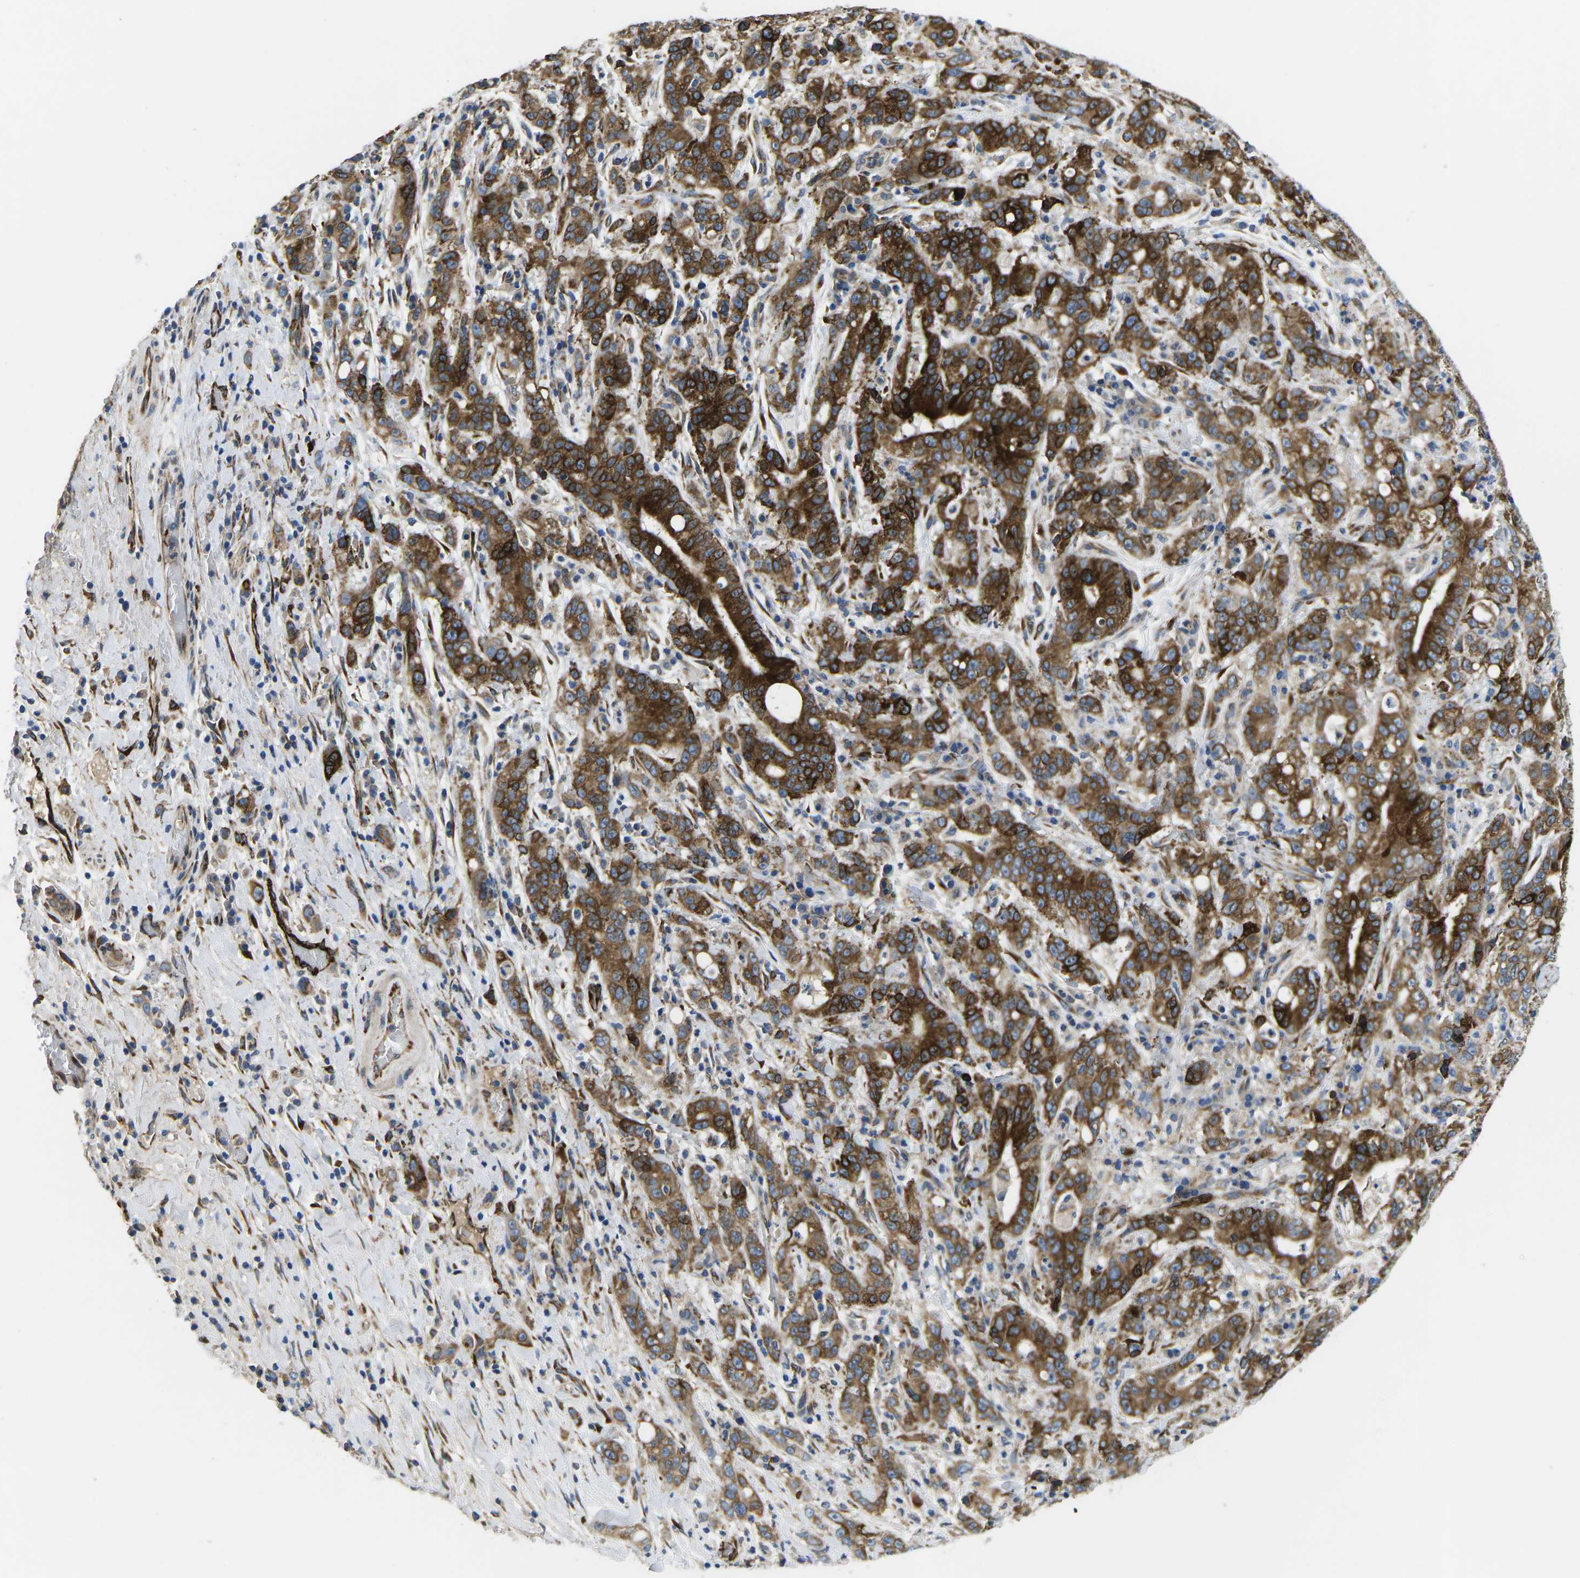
{"staining": {"intensity": "strong", "quantity": ">75%", "location": "cytoplasmic/membranous"}, "tissue": "liver cancer", "cell_type": "Tumor cells", "image_type": "cancer", "snomed": [{"axis": "morphology", "description": "Cholangiocarcinoma"}, {"axis": "topography", "description": "Liver"}], "caption": "The image reveals immunohistochemical staining of liver cholangiocarcinoma. There is strong cytoplasmic/membranous positivity is identified in about >75% of tumor cells.", "gene": "PDZD8", "patient": {"sex": "female", "age": 38}}